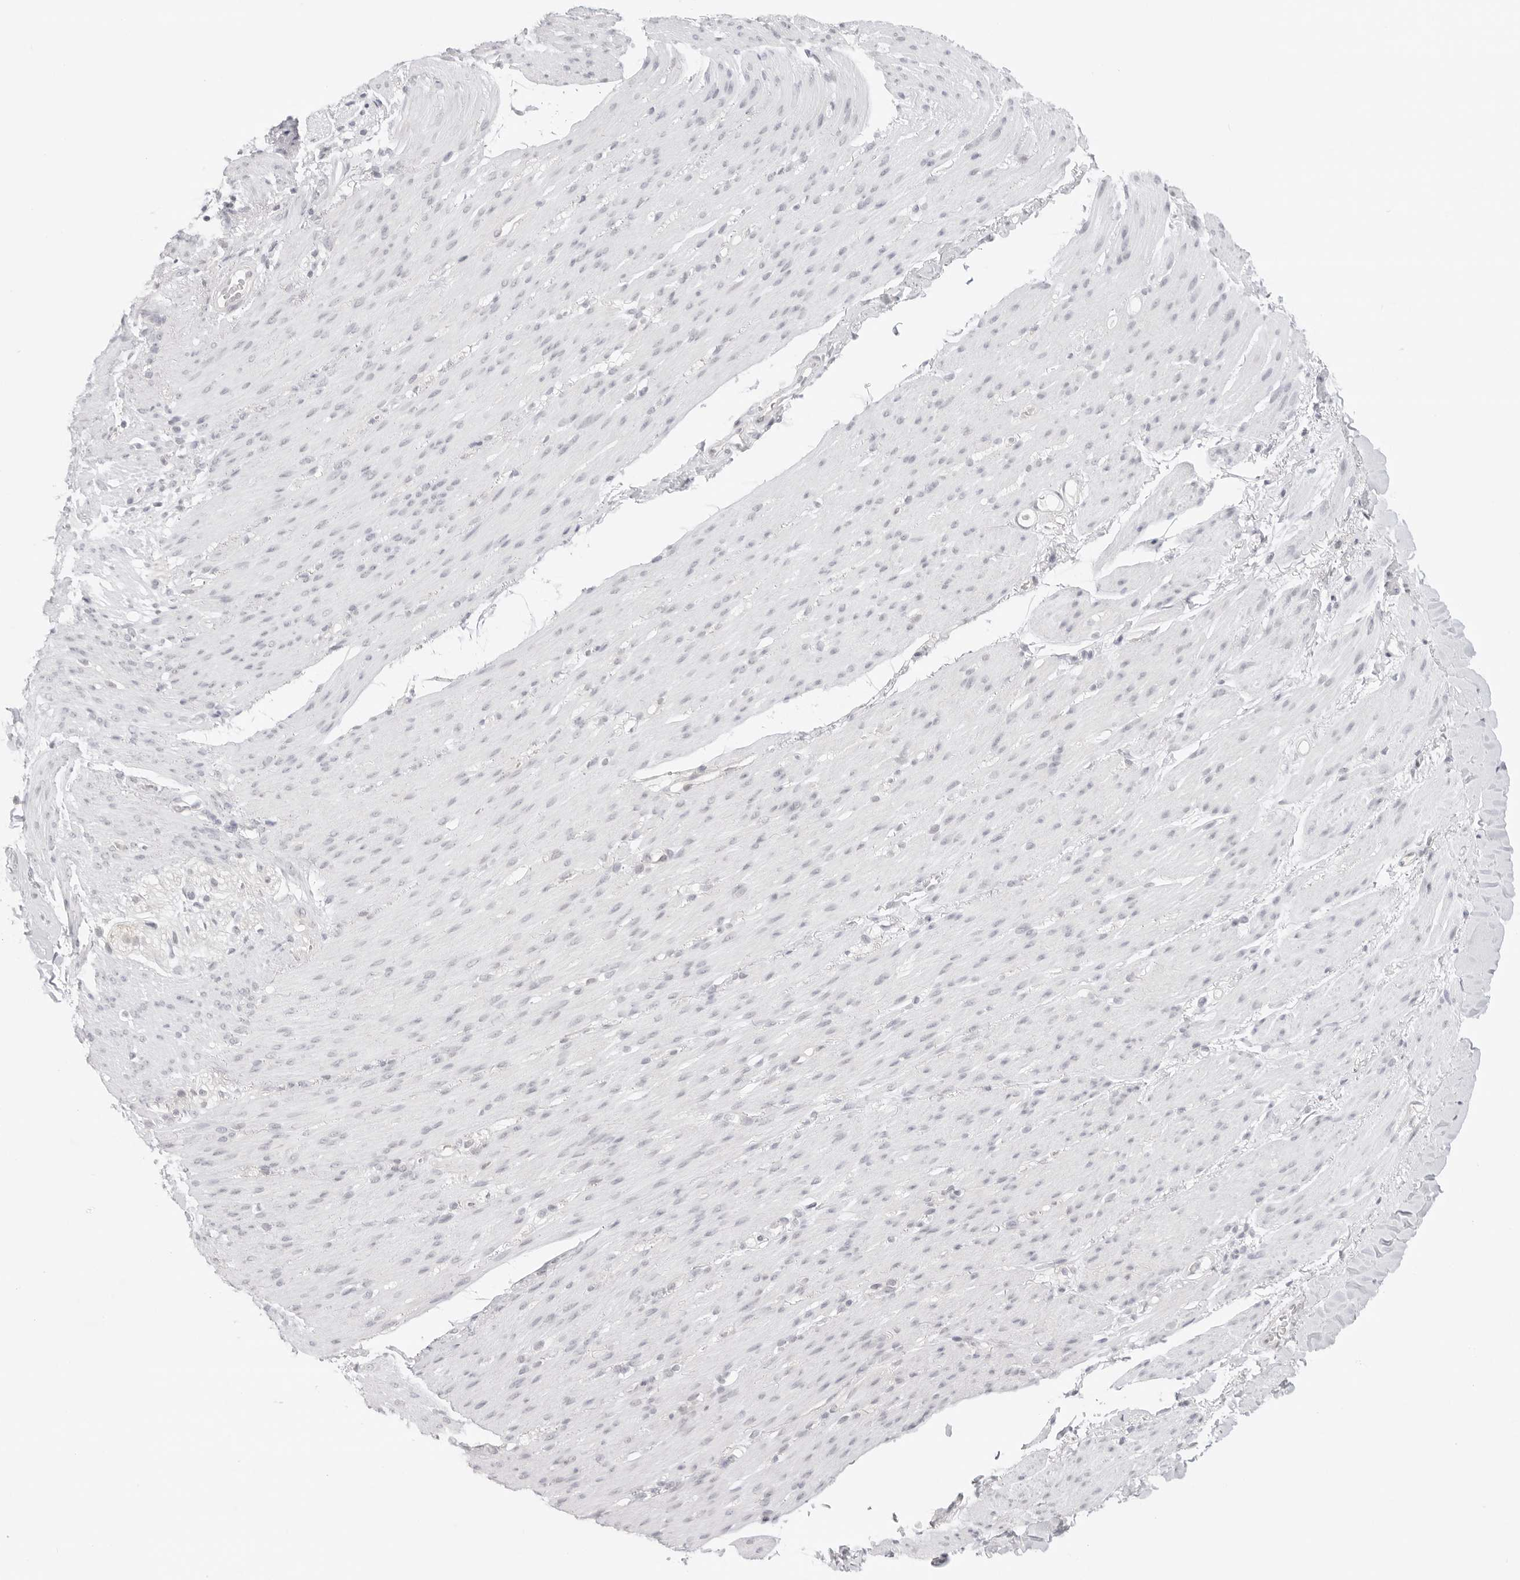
{"staining": {"intensity": "negative", "quantity": "none", "location": "none"}, "tissue": "smooth muscle", "cell_type": "Smooth muscle cells", "image_type": "normal", "snomed": [{"axis": "morphology", "description": "Normal tissue, NOS"}, {"axis": "topography", "description": "Colon"}, {"axis": "topography", "description": "Peripheral nerve tissue"}], "caption": "A high-resolution photomicrograph shows immunohistochemistry staining of unremarkable smooth muscle, which demonstrates no significant expression in smooth muscle cells. (DAB (3,3'-diaminobenzidine) immunohistochemistry visualized using brightfield microscopy, high magnification).", "gene": "MED18", "patient": {"sex": "female", "age": 61}}